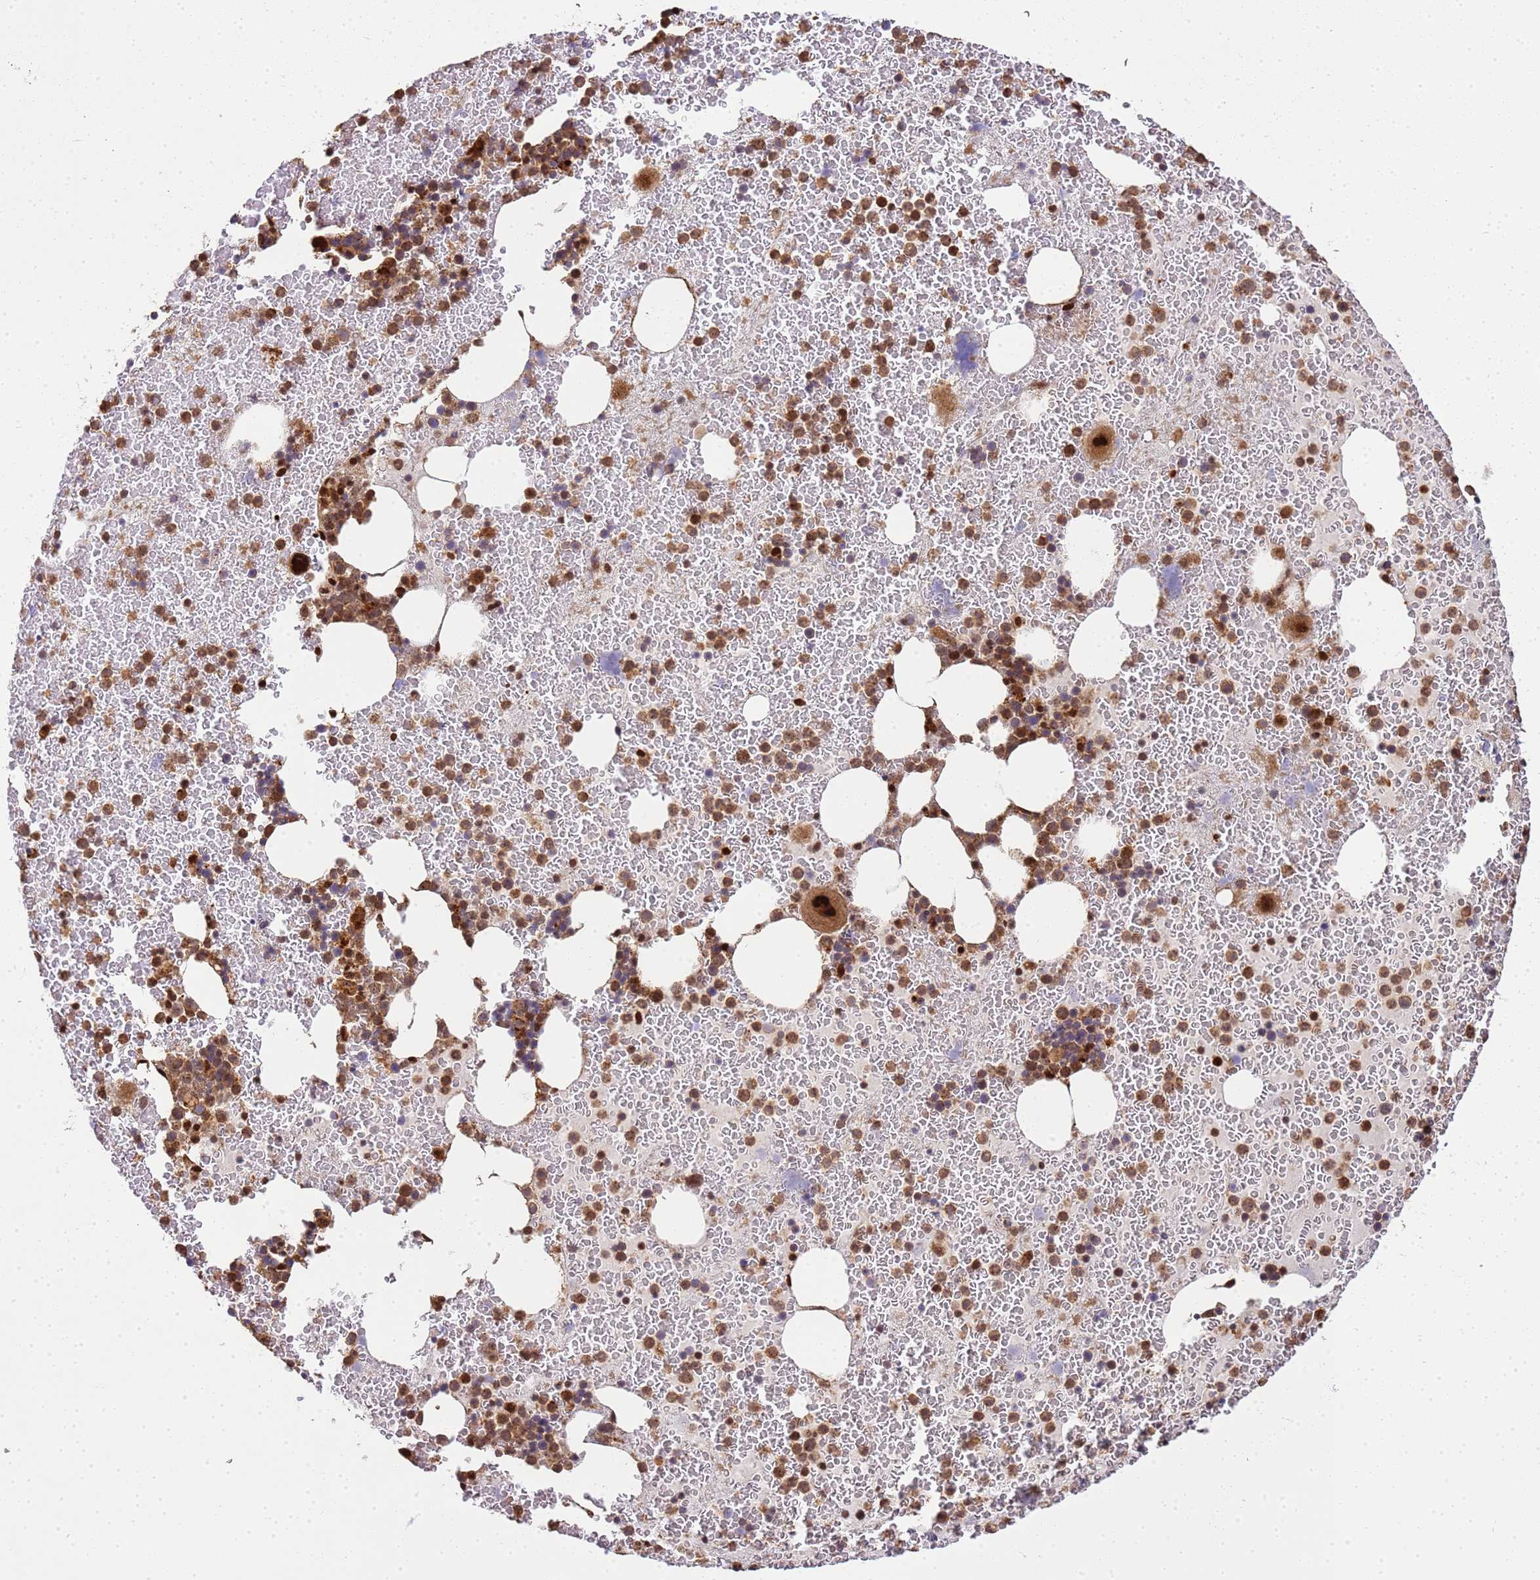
{"staining": {"intensity": "strong", "quantity": "25%-75%", "location": "nuclear"}, "tissue": "bone marrow", "cell_type": "Hematopoietic cells", "image_type": "normal", "snomed": [{"axis": "morphology", "description": "Normal tissue, NOS"}, {"axis": "topography", "description": "Bone marrow"}], "caption": "IHC of unremarkable bone marrow shows high levels of strong nuclear positivity in approximately 25%-75% of hematopoietic cells.", "gene": "PEX14", "patient": {"sex": "male", "age": 26}}